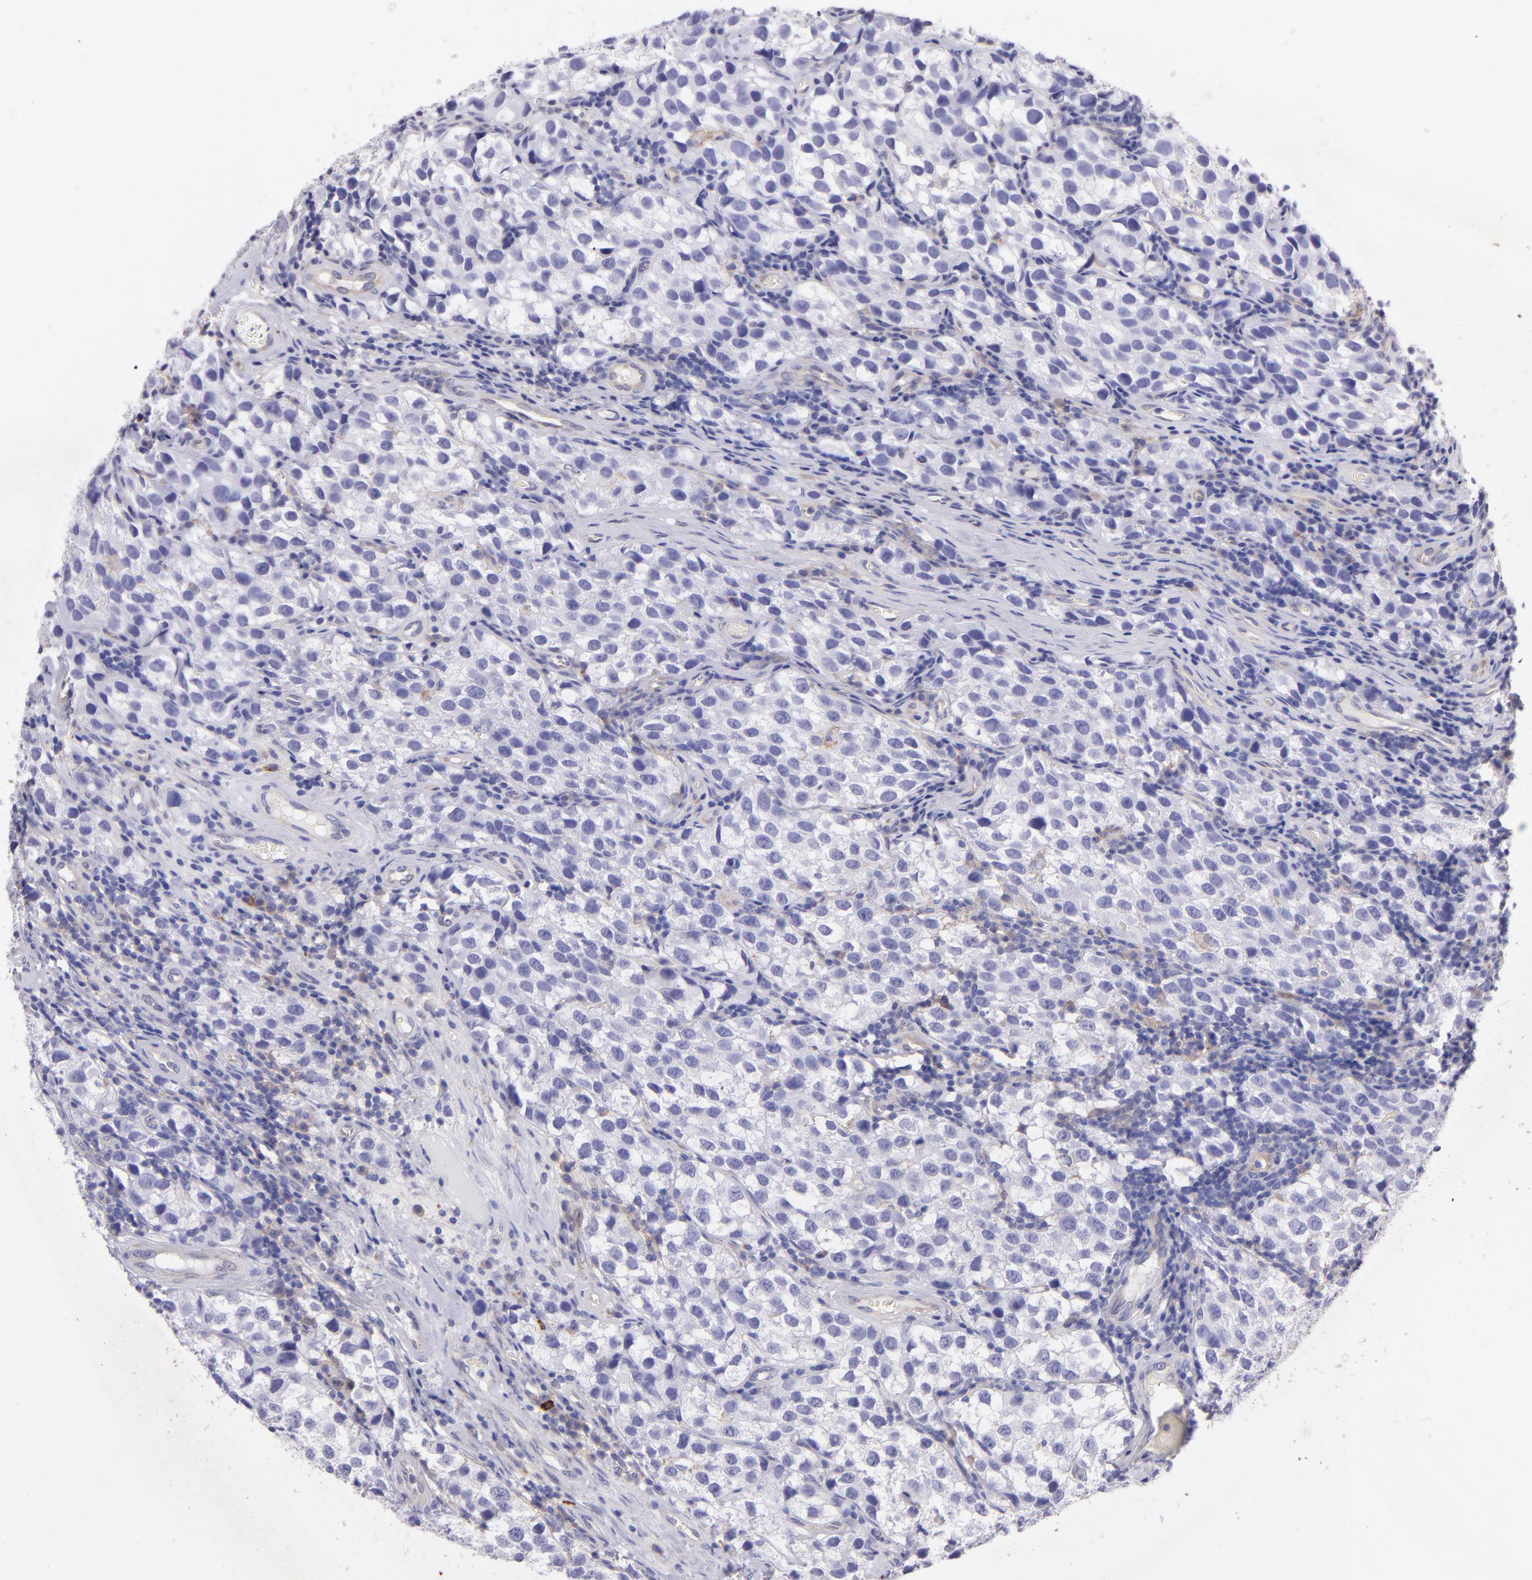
{"staining": {"intensity": "negative", "quantity": "none", "location": "none"}, "tissue": "testis cancer", "cell_type": "Tumor cells", "image_type": "cancer", "snomed": [{"axis": "morphology", "description": "Seminoma, NOS"}, {"axis": "topography", "description": "Testis"}], "caption": "This histopathology image is of testis cancer (seminoma) stained with immunohistochemistry to label a protein in brown with the nuclei are counter-stained blue. There is no positivity in tumor cells. Brightfield microscopy of immunohistochemistry (IHC) stained with DAB (3,3'-diaminobenzidine) (brown) and hematoxylin (blue), captured at high magnification.", "gene": "RET", "patient": {"sex": "male", "age": 39}}